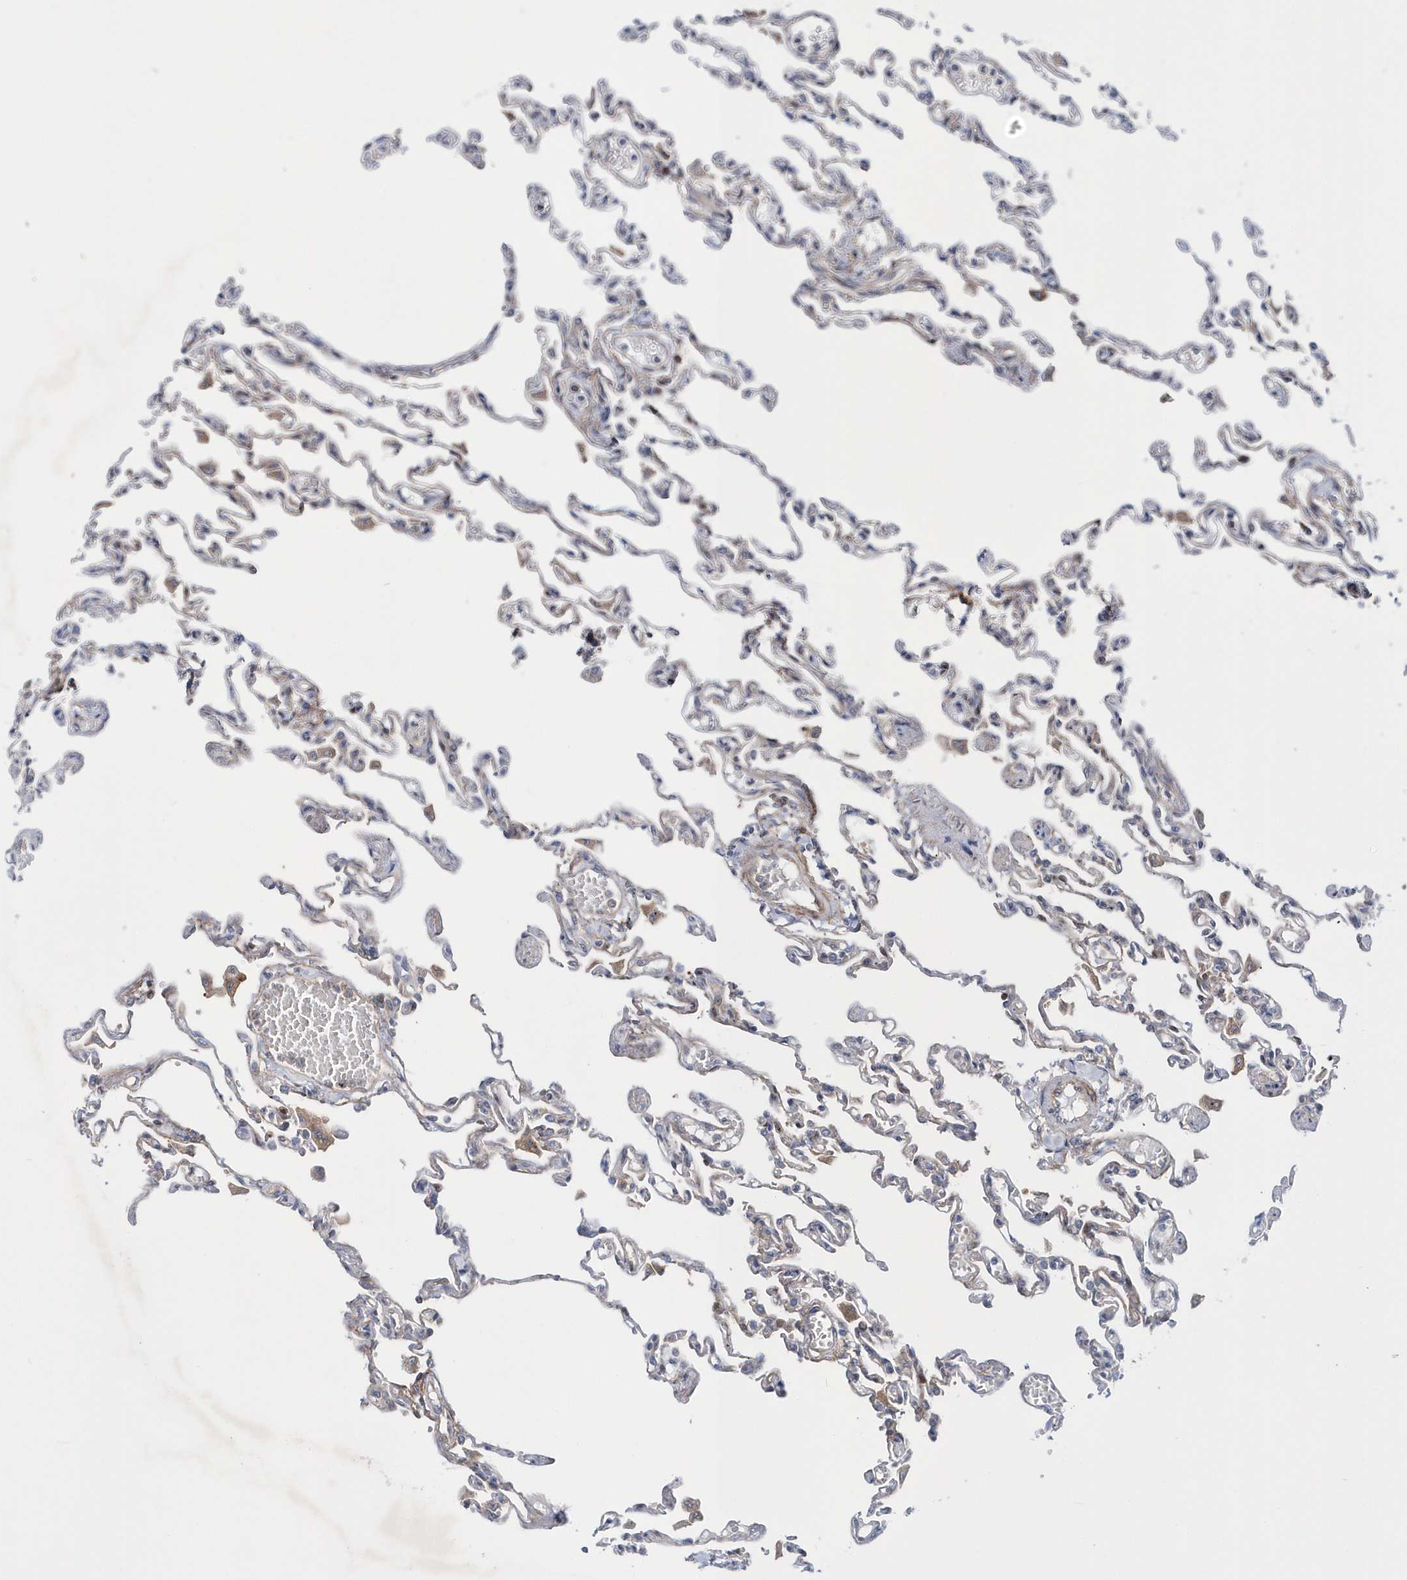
{"staining": {"intensity": "moderate", "quantity": "25%-75%", "location": "cytoplasmic/membranous"}, "tissue": "lung", "cell_type": "Alveolar cells", "image_type": "normal", "snomed": [{"axis": "morphology", "description": "Normal tissue, NOS"}, {"axis": "topography", "description": "Lung"}], "caption": "The image exhibits a brown stain indicating the presence of a protein in the cytoplasmic/membranous of alveolar cells in lung. The staining was performed using DAB (3,3'-diaminobenzidine) to visualize the protein expression in brown, while the nuclei were stained in blue with hematoxylin (Magnification: 20x).", "gene": "DSPP", "patient": {"sex": "male", "age": 21}}